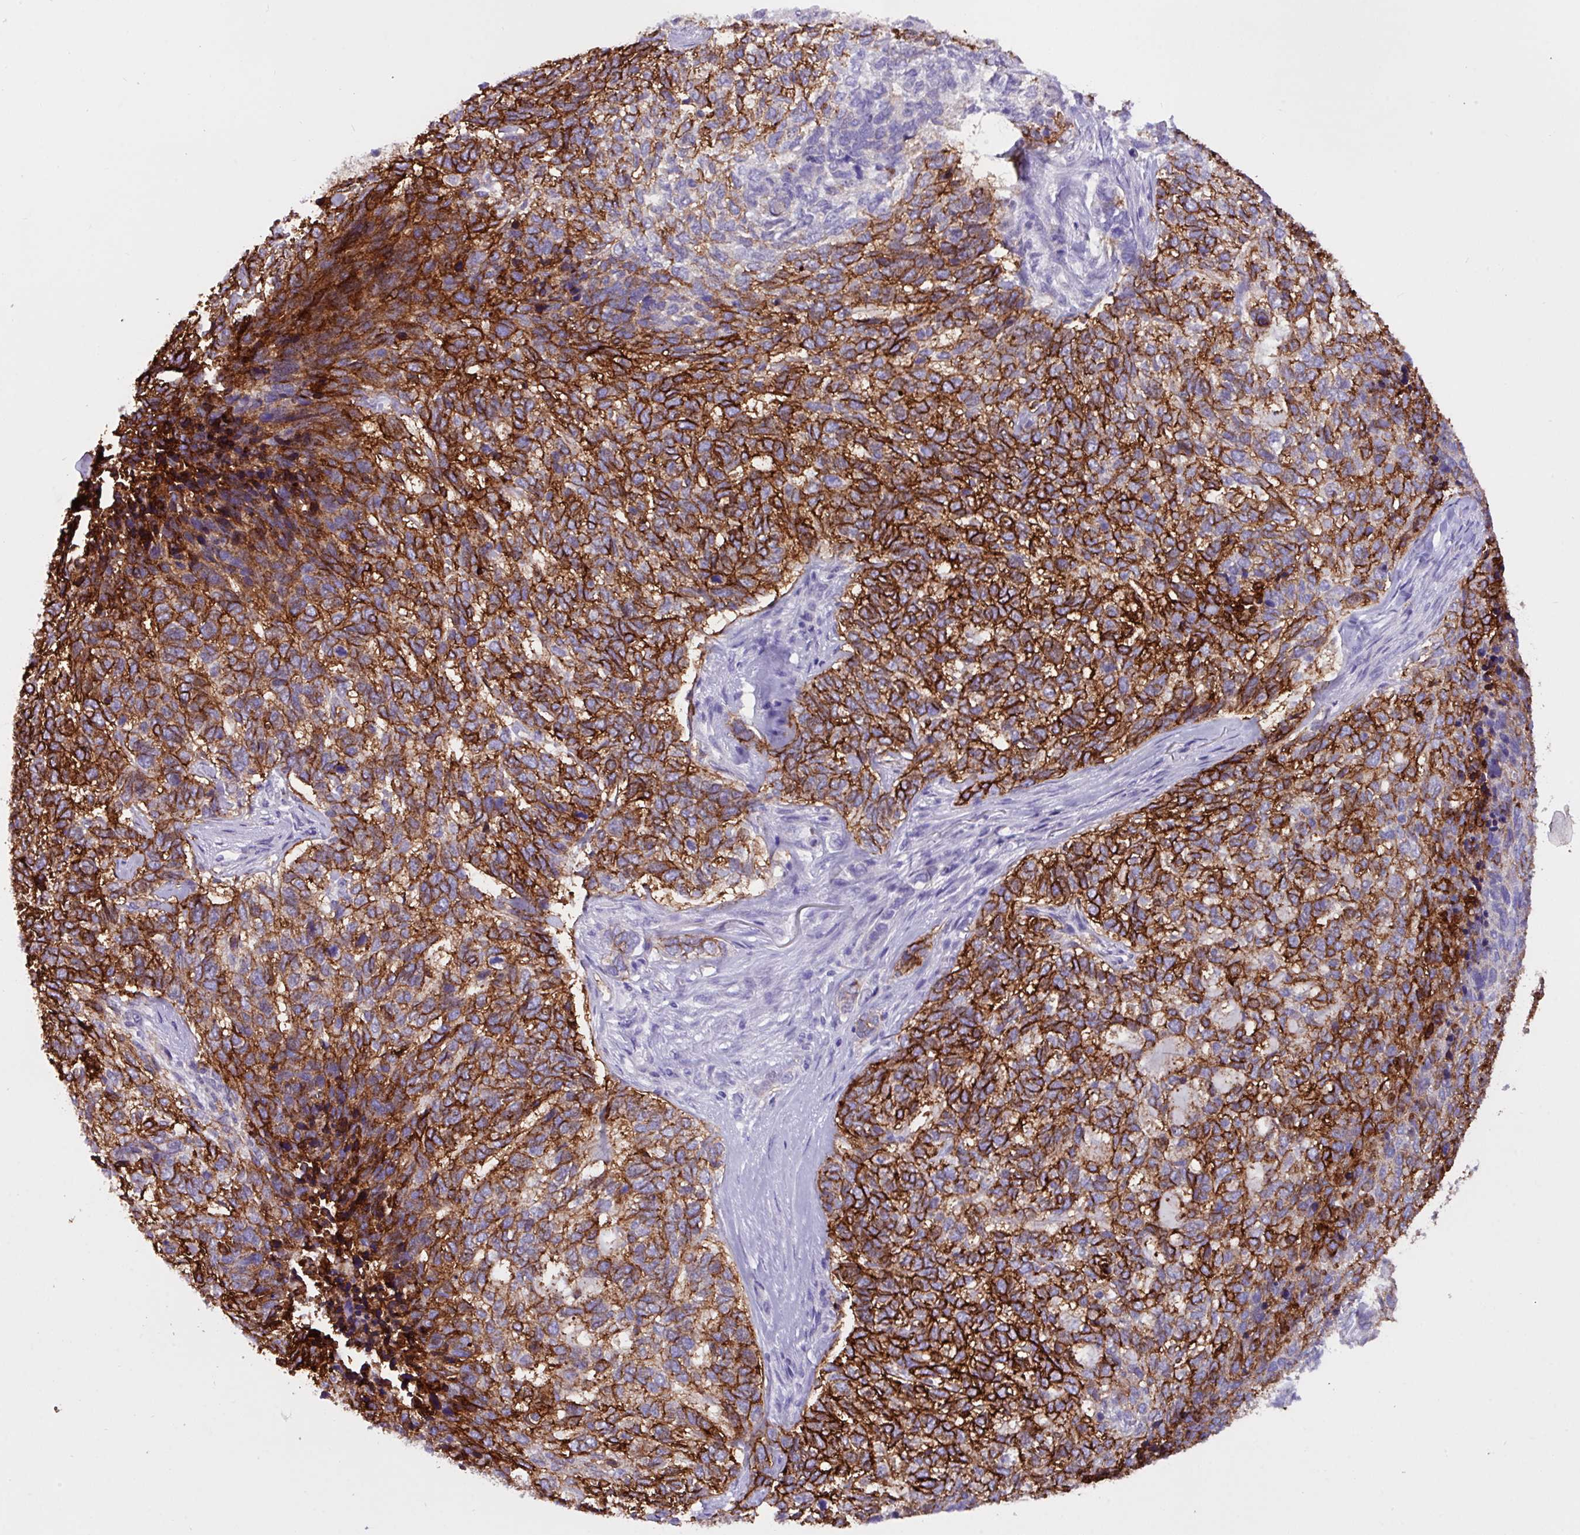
{"staining": {"intensity": "strong", "quantity": ">75%", "location": "cytoplasmic/membranous"}, "tissue": "skin cancer", "cell_type": "Tumor cells", "image_type": "cancer", "snomed": [{"axis": "morphology", "description": "Basal cell carcinoma"}, {"axis": "topography", "description": "Skin"}], "caption": "Skin cancer (basal cell carcinoma) stained with immunohistochemistry reveals strong cytoplasmic/membranous staining in about >75% of tumor cells.", "gene": "EPCAM", "patient": {"sex": "female", "age": 65}}